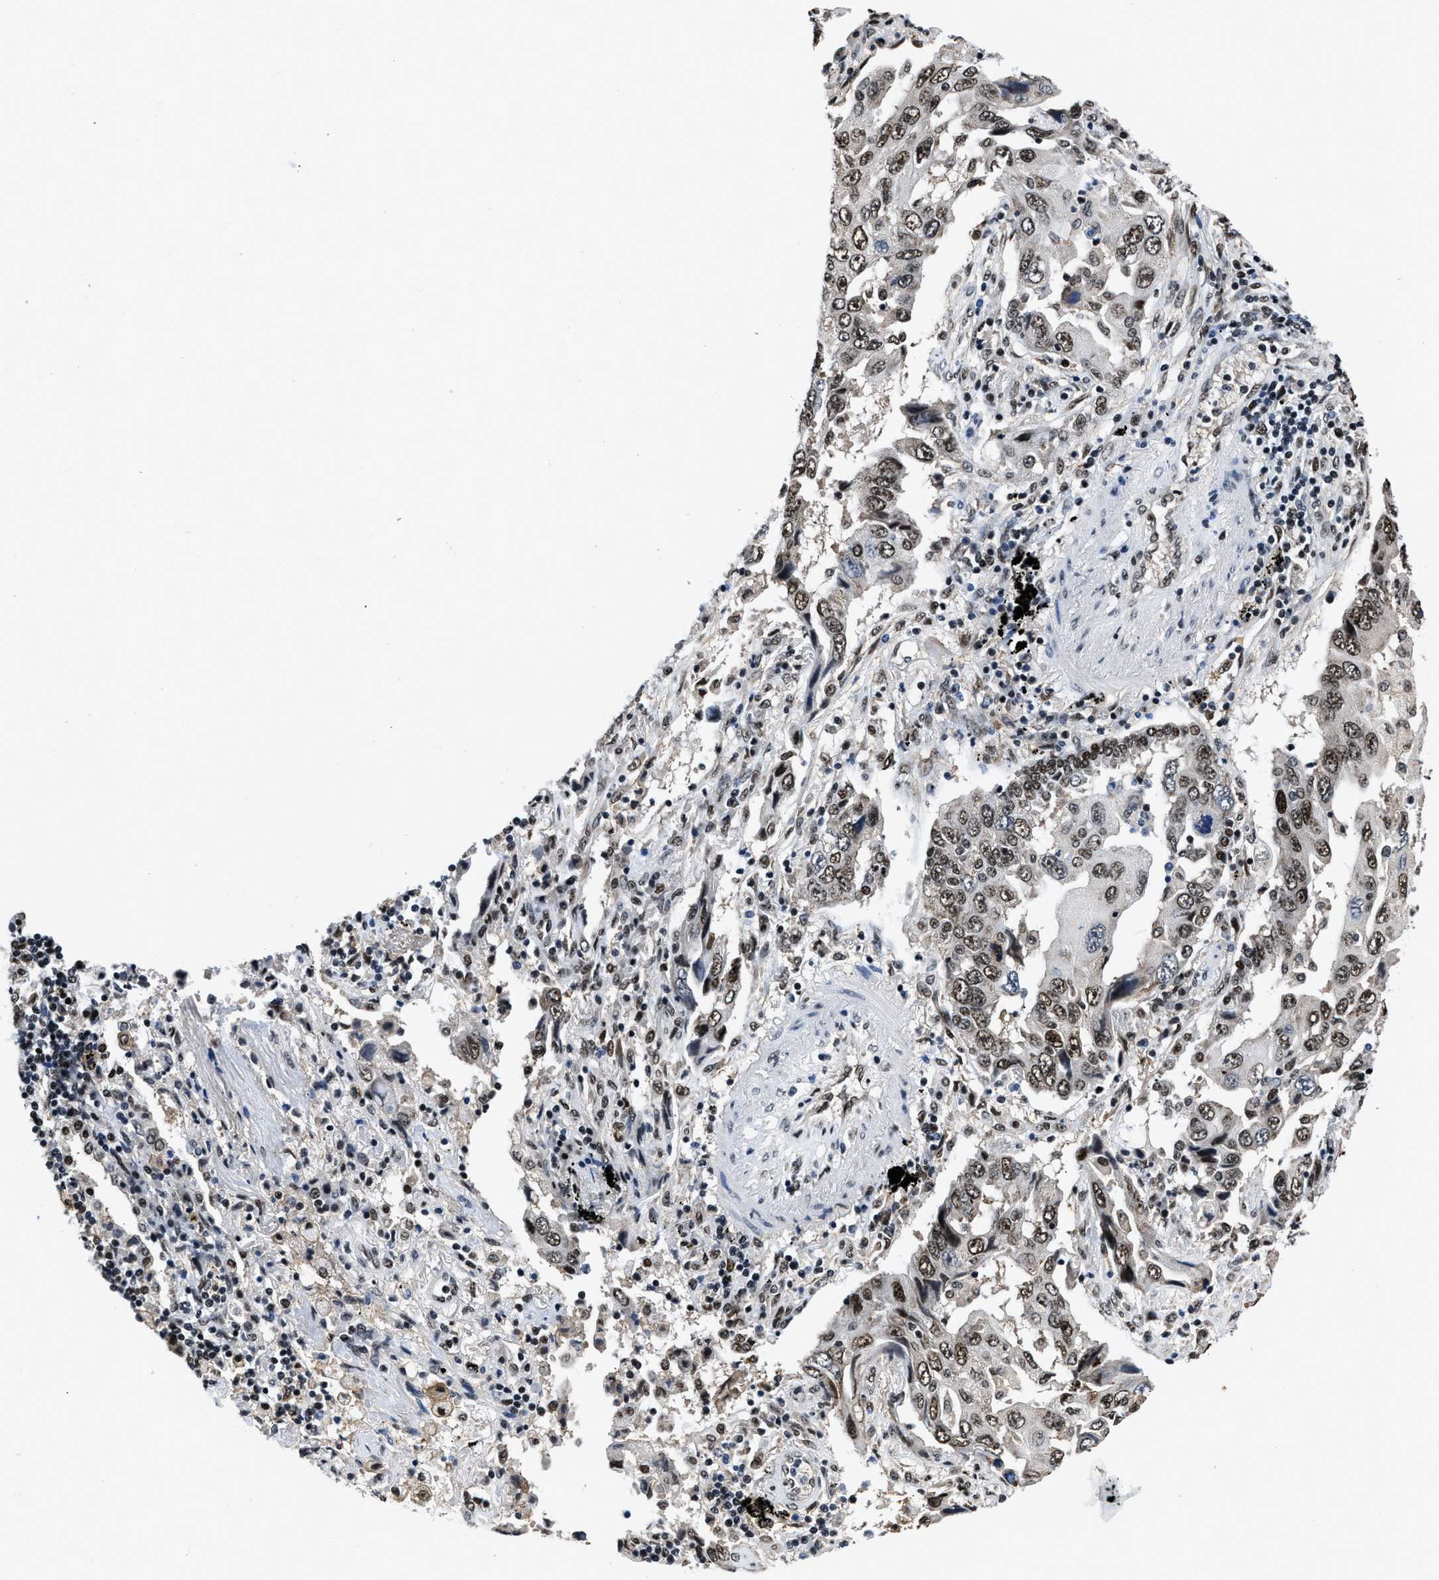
{"staining": {"intensity": "strong", "quantity": ">75%", "location": "nuclear"}, "tissue": "lung cancer", "cell_type": "Tumor cells", "image_type": "cancer", "snomed": [{"axis": "morphology", "description": "Adenocarcinoma, NOS"}, {"axis": "topography", "description": "Lung"}], "caption": "Immunohistochemical staining of lung cancer (adenocarcinoma) demonstrates high levels of strong nuclear expression in approximately >75% of tumor cells. The protein is stained brown, and the nuclei are stained in blue (DAB (3,3'-diaminobenzidine) IHC with brightfield microscopy, high magnification).", "gene": "HNRNPH2", "patient": {"sex": "female", "age": 65}}